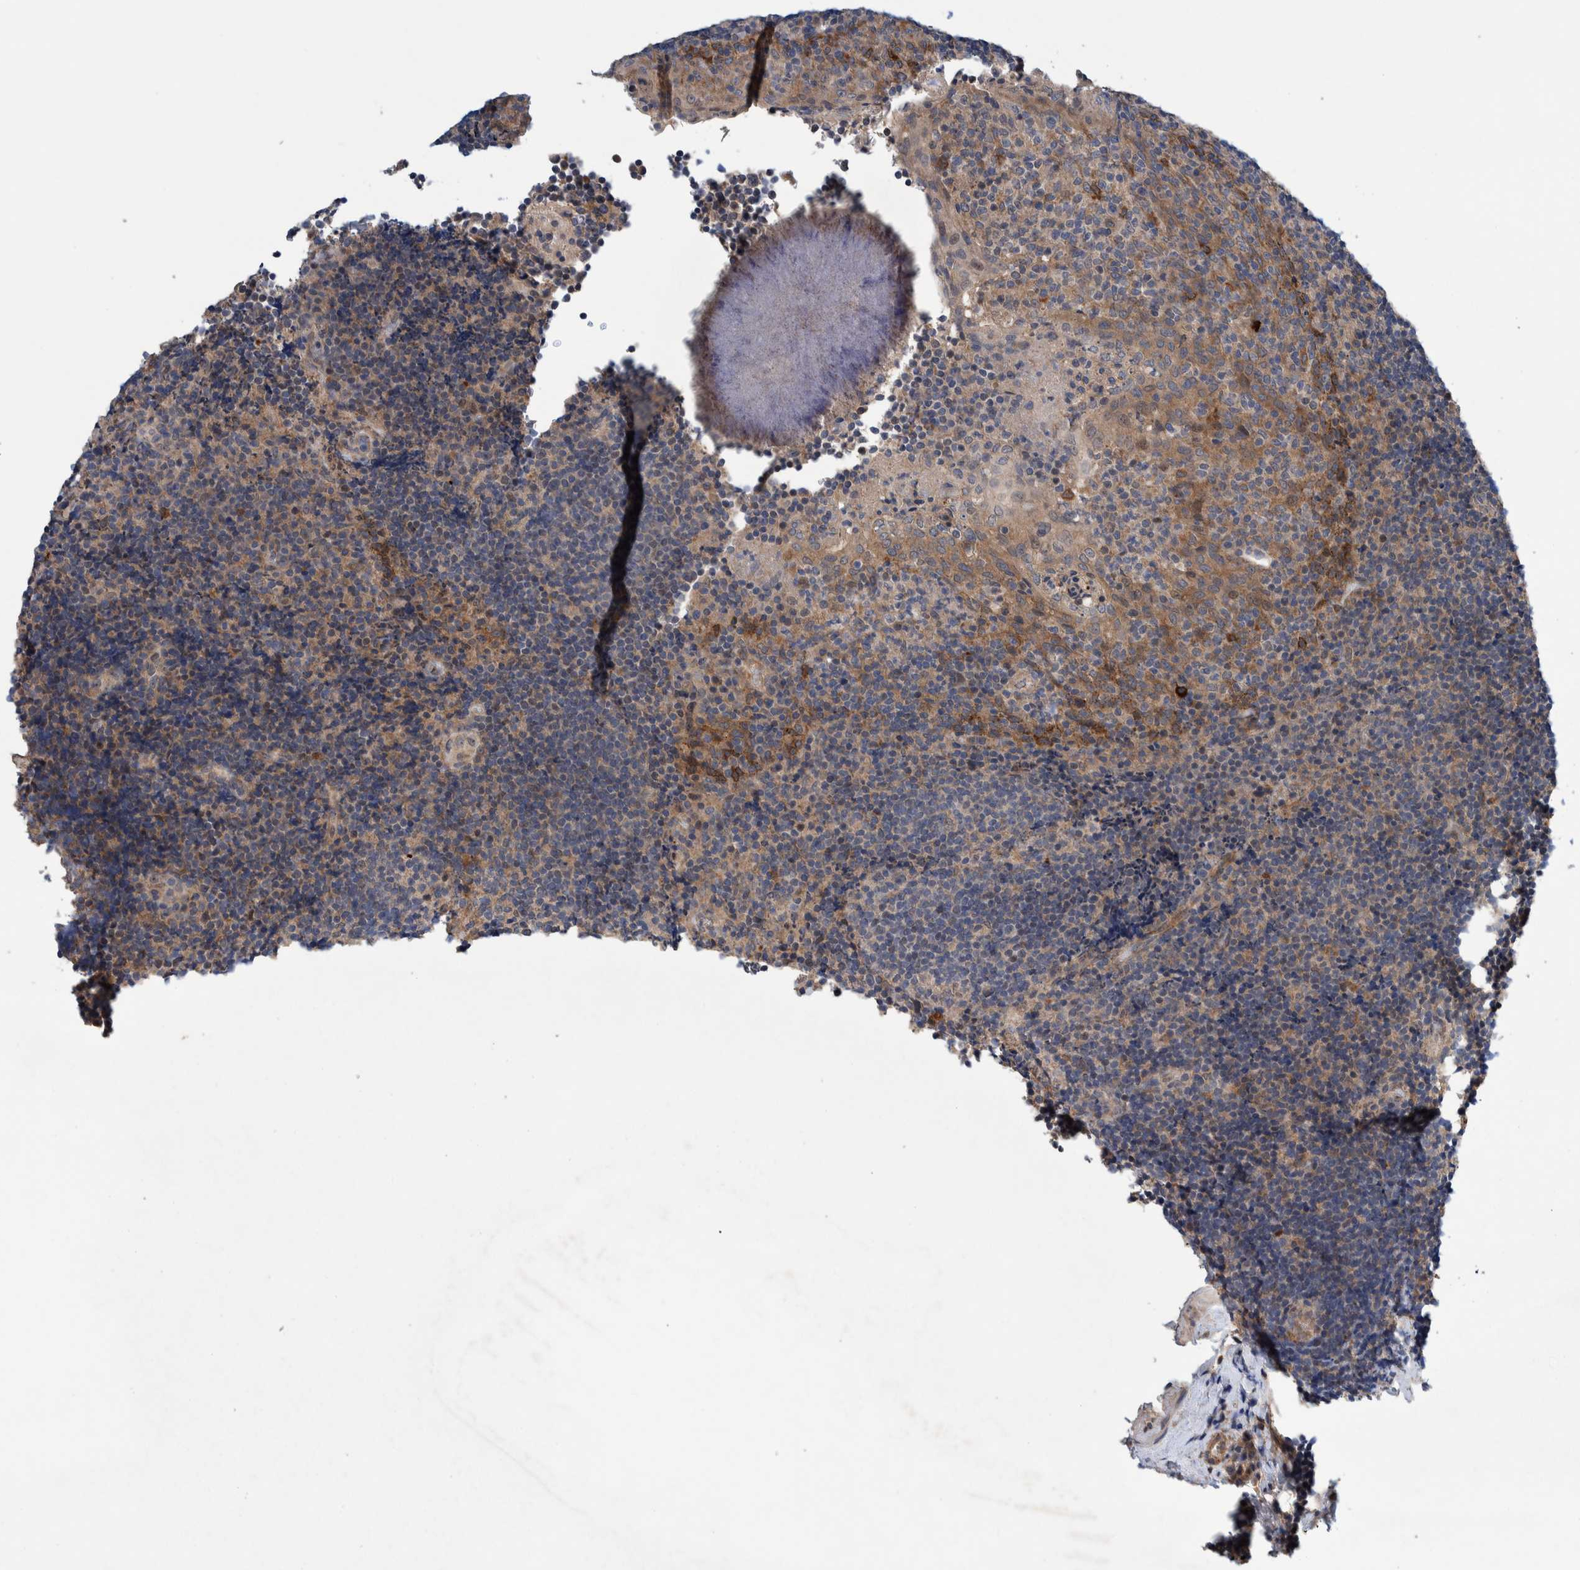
{"staining": {"intensity": "weak", "quantity": "<25%", "location": "cytoplasmic/membranous"}, "tissue": "lymphoma", "cell_type": "Tumor cells", "image_type": "cancer", "snomed": [{"axis": "morphology", "description": "Malignant lymphoma, non-Hodgkin's type, High grade"}, {"axis": "topography", "description": "Tonsil"}], "caption": "Immunohistochemical staining of high-grade malignant lymphoma, non-Hodgkin's type demonstrates no significant positivity in tumor cells.", "gene": "PIK3R6", "patient": {"sex": "female", "age": 36}}